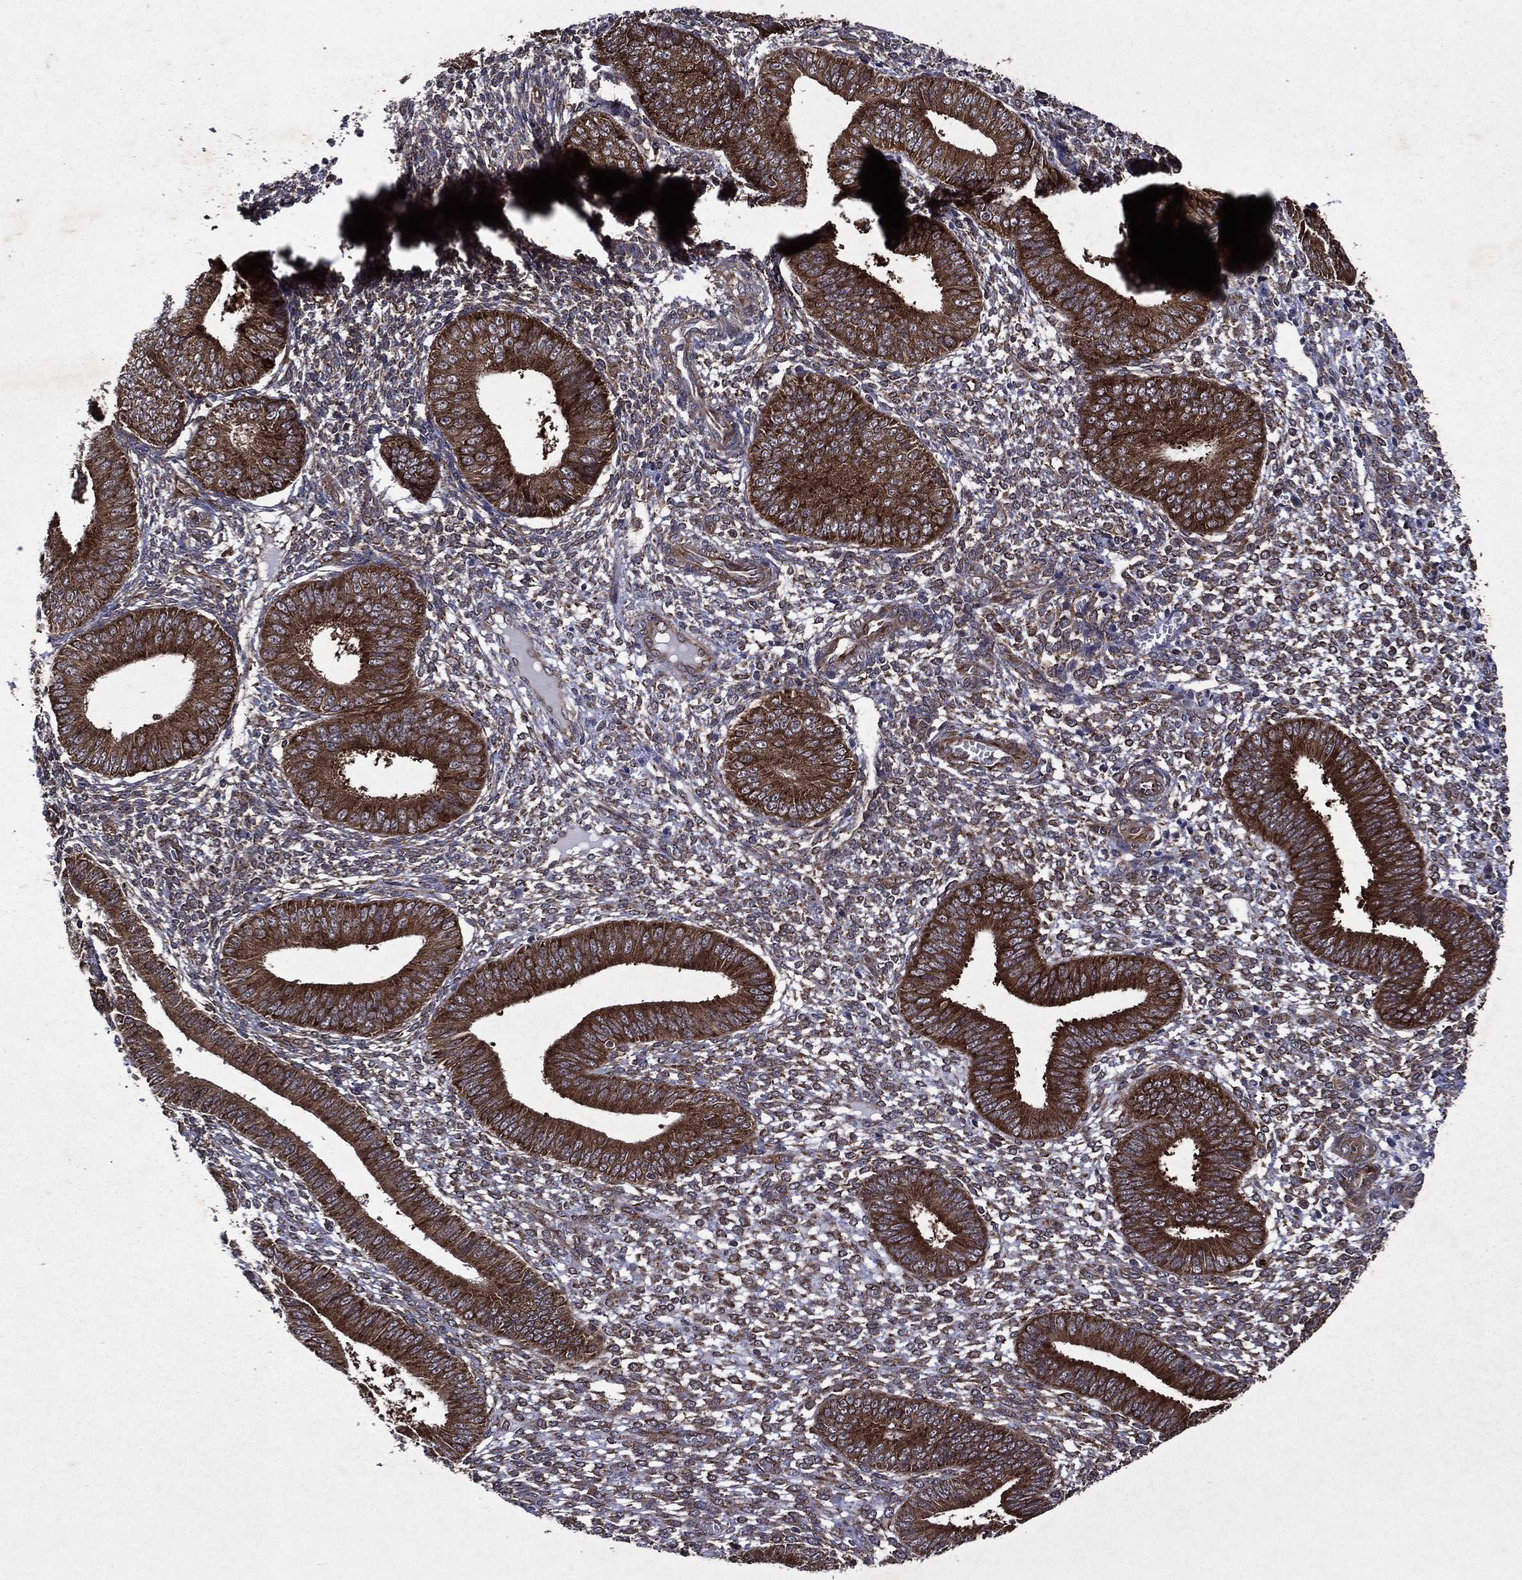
{"staining": {"intensity": "strong", "quantity": "25%-75%", "location": "cytoplasmic/membranous"}, "tissue": "endometrium", "cell_type": "Cells in endometrial stroma", "image_type": "normal", "snomed": [{"axis": "morphology", "description": "Normal tissue, NOS"}, {"axis": "topography", "description": "Endometrium"}], "caption": "Strong cytoplasmic/membranous expression for a protein is present in about 25%-75% of cells in endometrial stroma of unremarkable endometrium using immunohistochemistry (IHC).", "gene": "EIF2B4", "patient": {"sex": "female", "age": 42}}